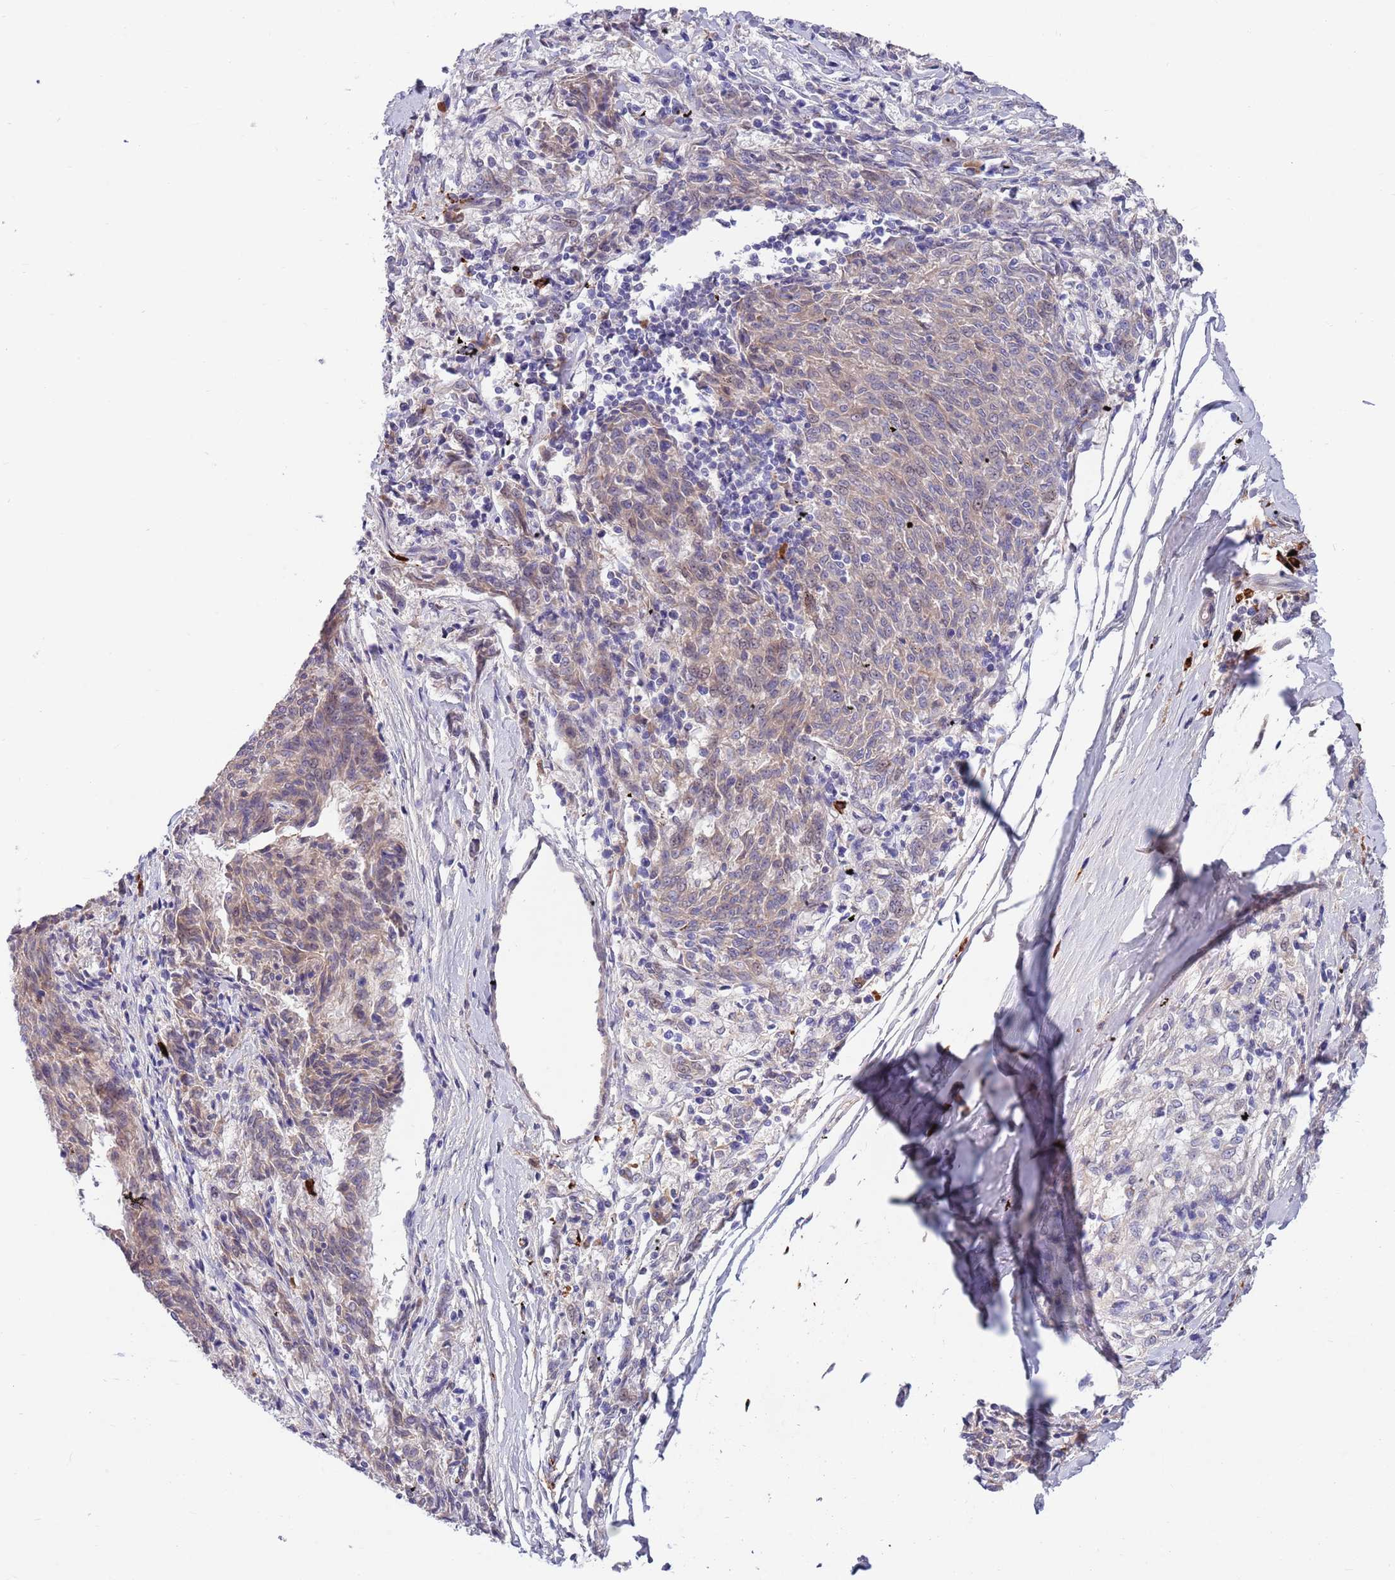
{"staining": {"intensity": "weak", "quantity": "25%-75%", "location": "cytoplasmic/membranous"}, "tissue": "melanoma", "cell_type": "Tumor cells", "image_type": "cancer", "snomed": [{"axis": "morphology", "description": "Malignant melanoma, NOS"}, {"axis": "topography", "description": "Skin"}], "caption": "Melanoma stained for a protein (brown) shows weak cytoplasmic/membranous positive expression in approximately 25%-75% of tumor cells.", "gene": "NLRP6", "patient": {"sex": "female", "age": 72}}